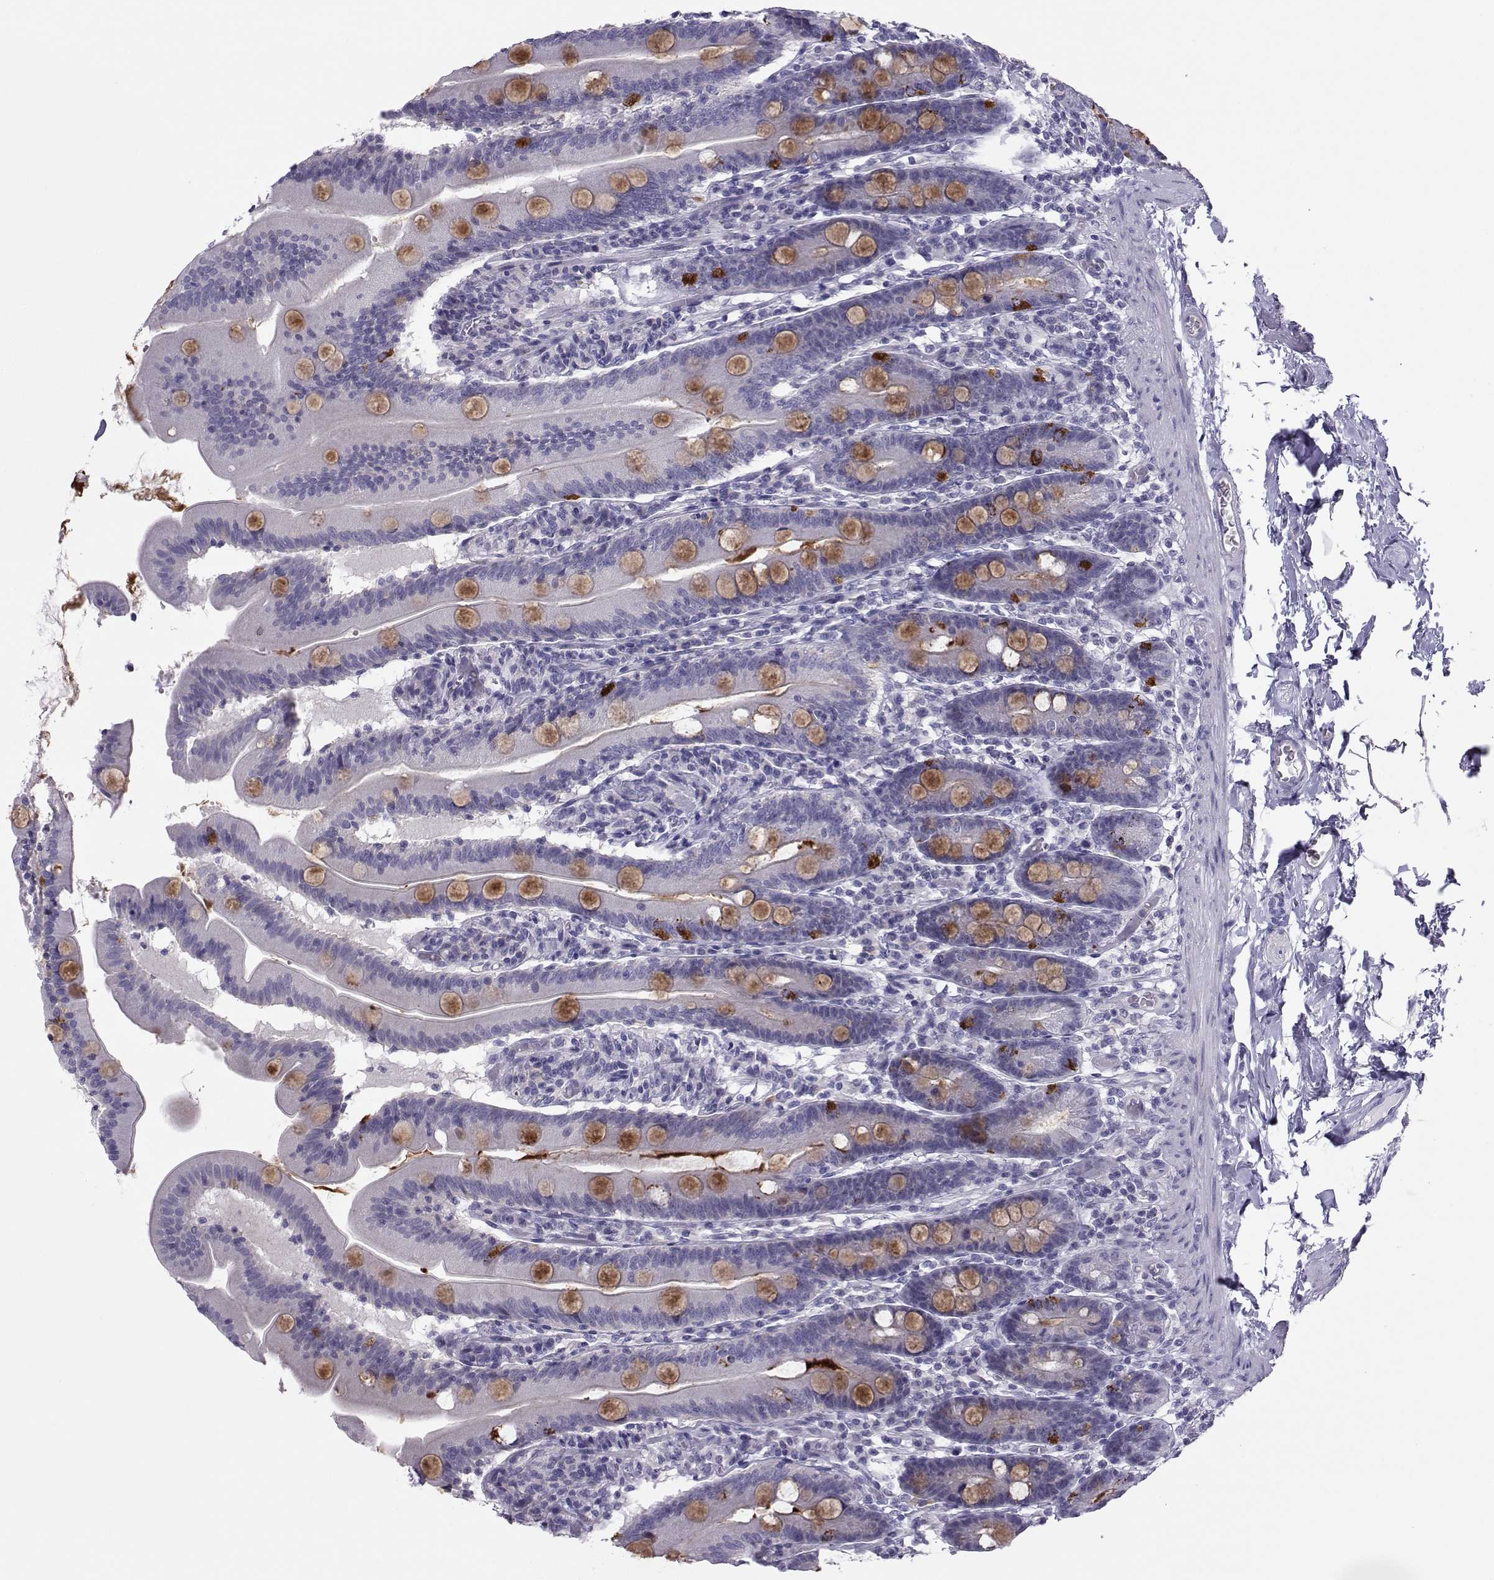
{"staining": {"intensity": "moderate", "quantity": "25%-75%", "location": "cytoplasmic/membranous"}, "tissue": "small intestine", "cell_type": "Glandular cells", "image_type": "normal", "snomed": [{"axis": "morphology", "description": "Normal tissue, NOS"}, {"axis": "topography", "description": "Small intestine"}], "caption": "Glandular cells display moderate cytoplasmic/membranous positivity in approximately 25%-75% of cells in unremarkable small intestine.", "gene": "TRPM7", "patient": {"sex": "male", "age": 37}}